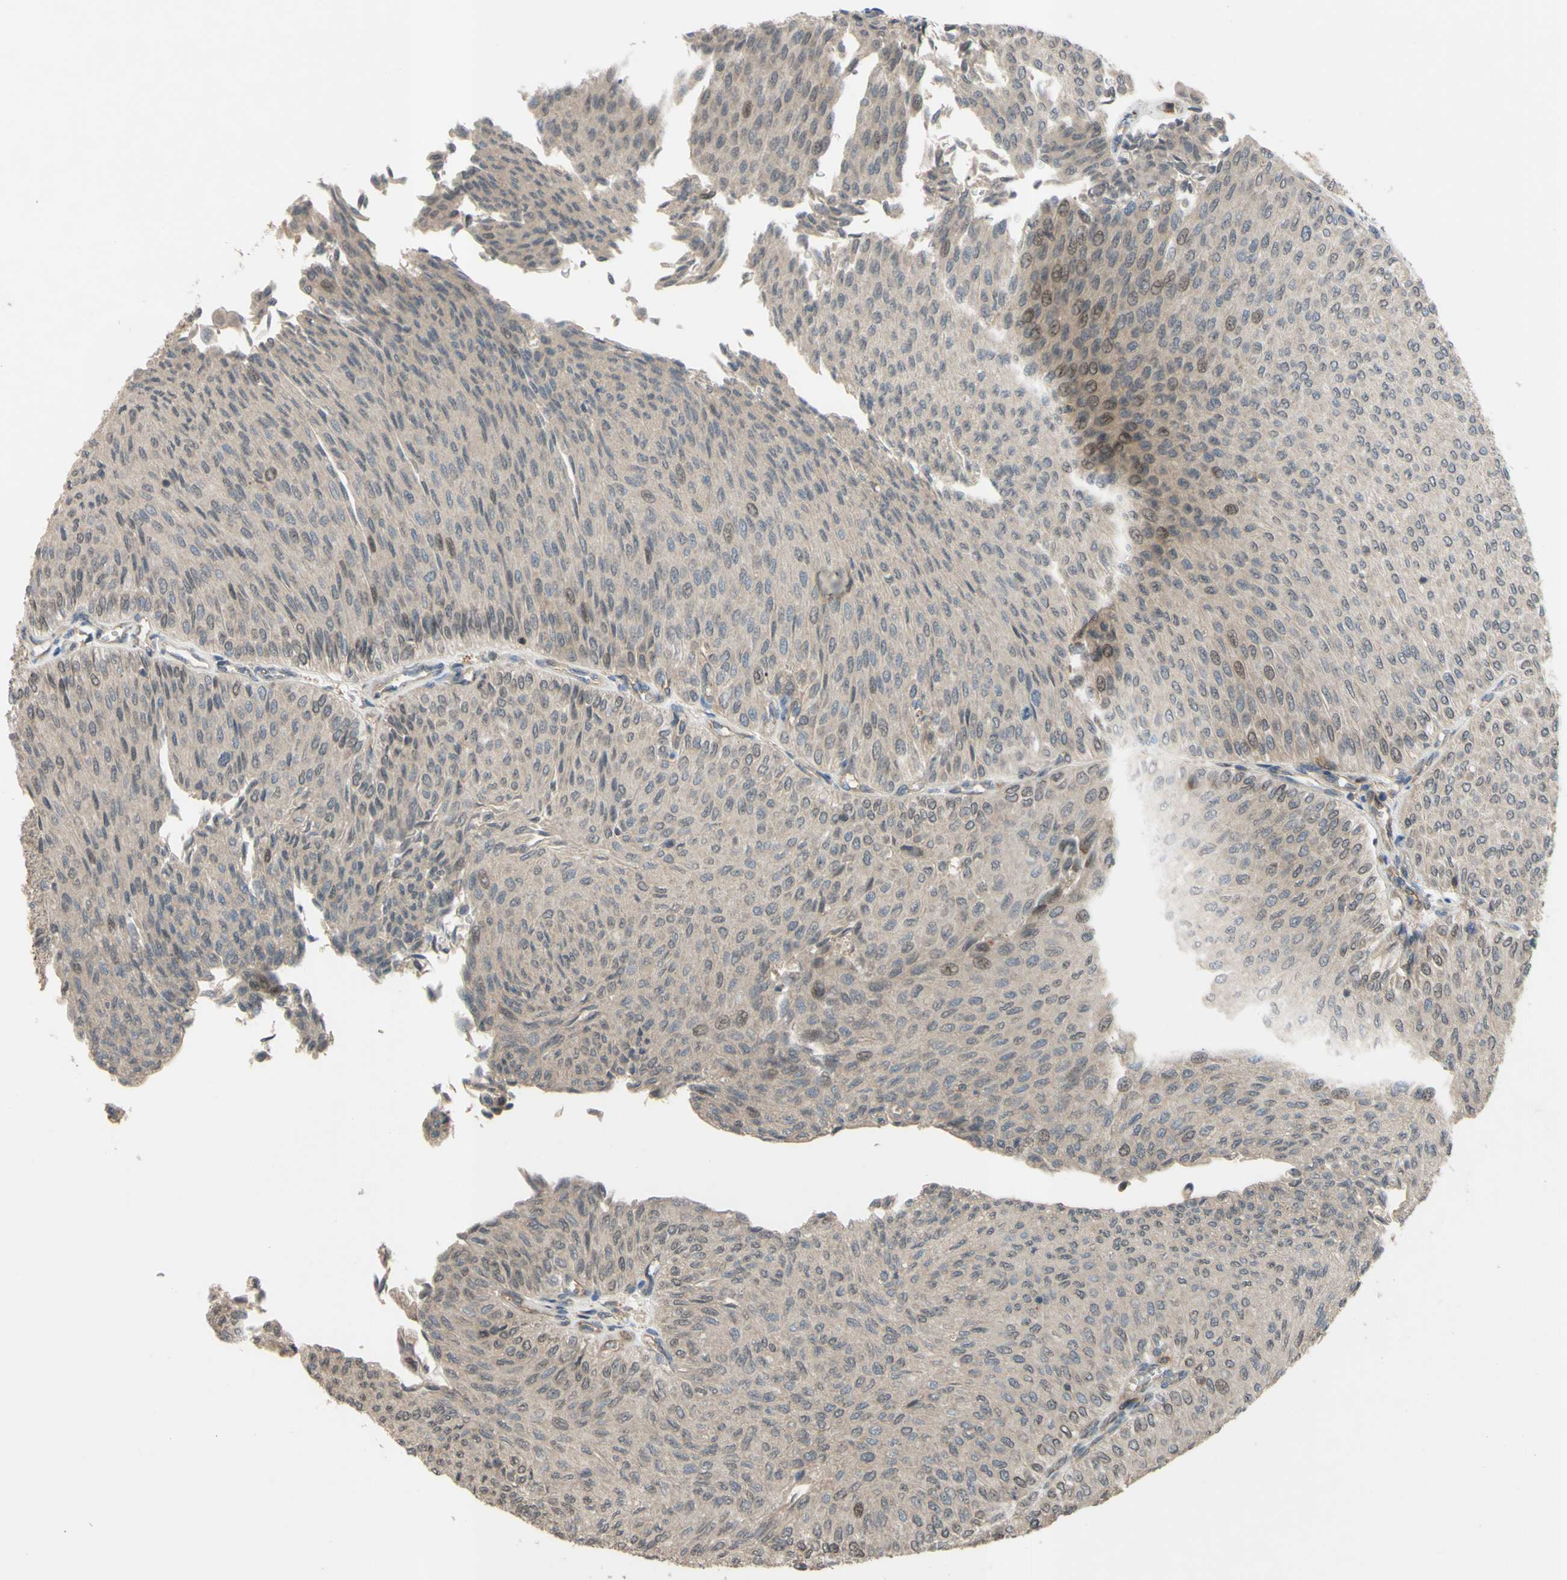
{"staining": {"intensity": "weak", "quantity": ">75%", "location": "cytoplasmic/membranous,nuclear"}, "tissue": "urothelial cancer", "cell_type": "Tumor cells", "image_type": "cancer", "snomed": [{"axis": "morphology", "description": "Urothelial carcinoma, Low grade"}, {"axis": "topography", "description": "Urinary bladder"}], "caption": "Weak cytoplasmic/membranous and nuclear protein positivity is identified in approximately >75% of tumor cells in low-grade urothelial carcinoma.", "gene": "SHROOM4", "patient": {"sex": "male", "age": 78}}